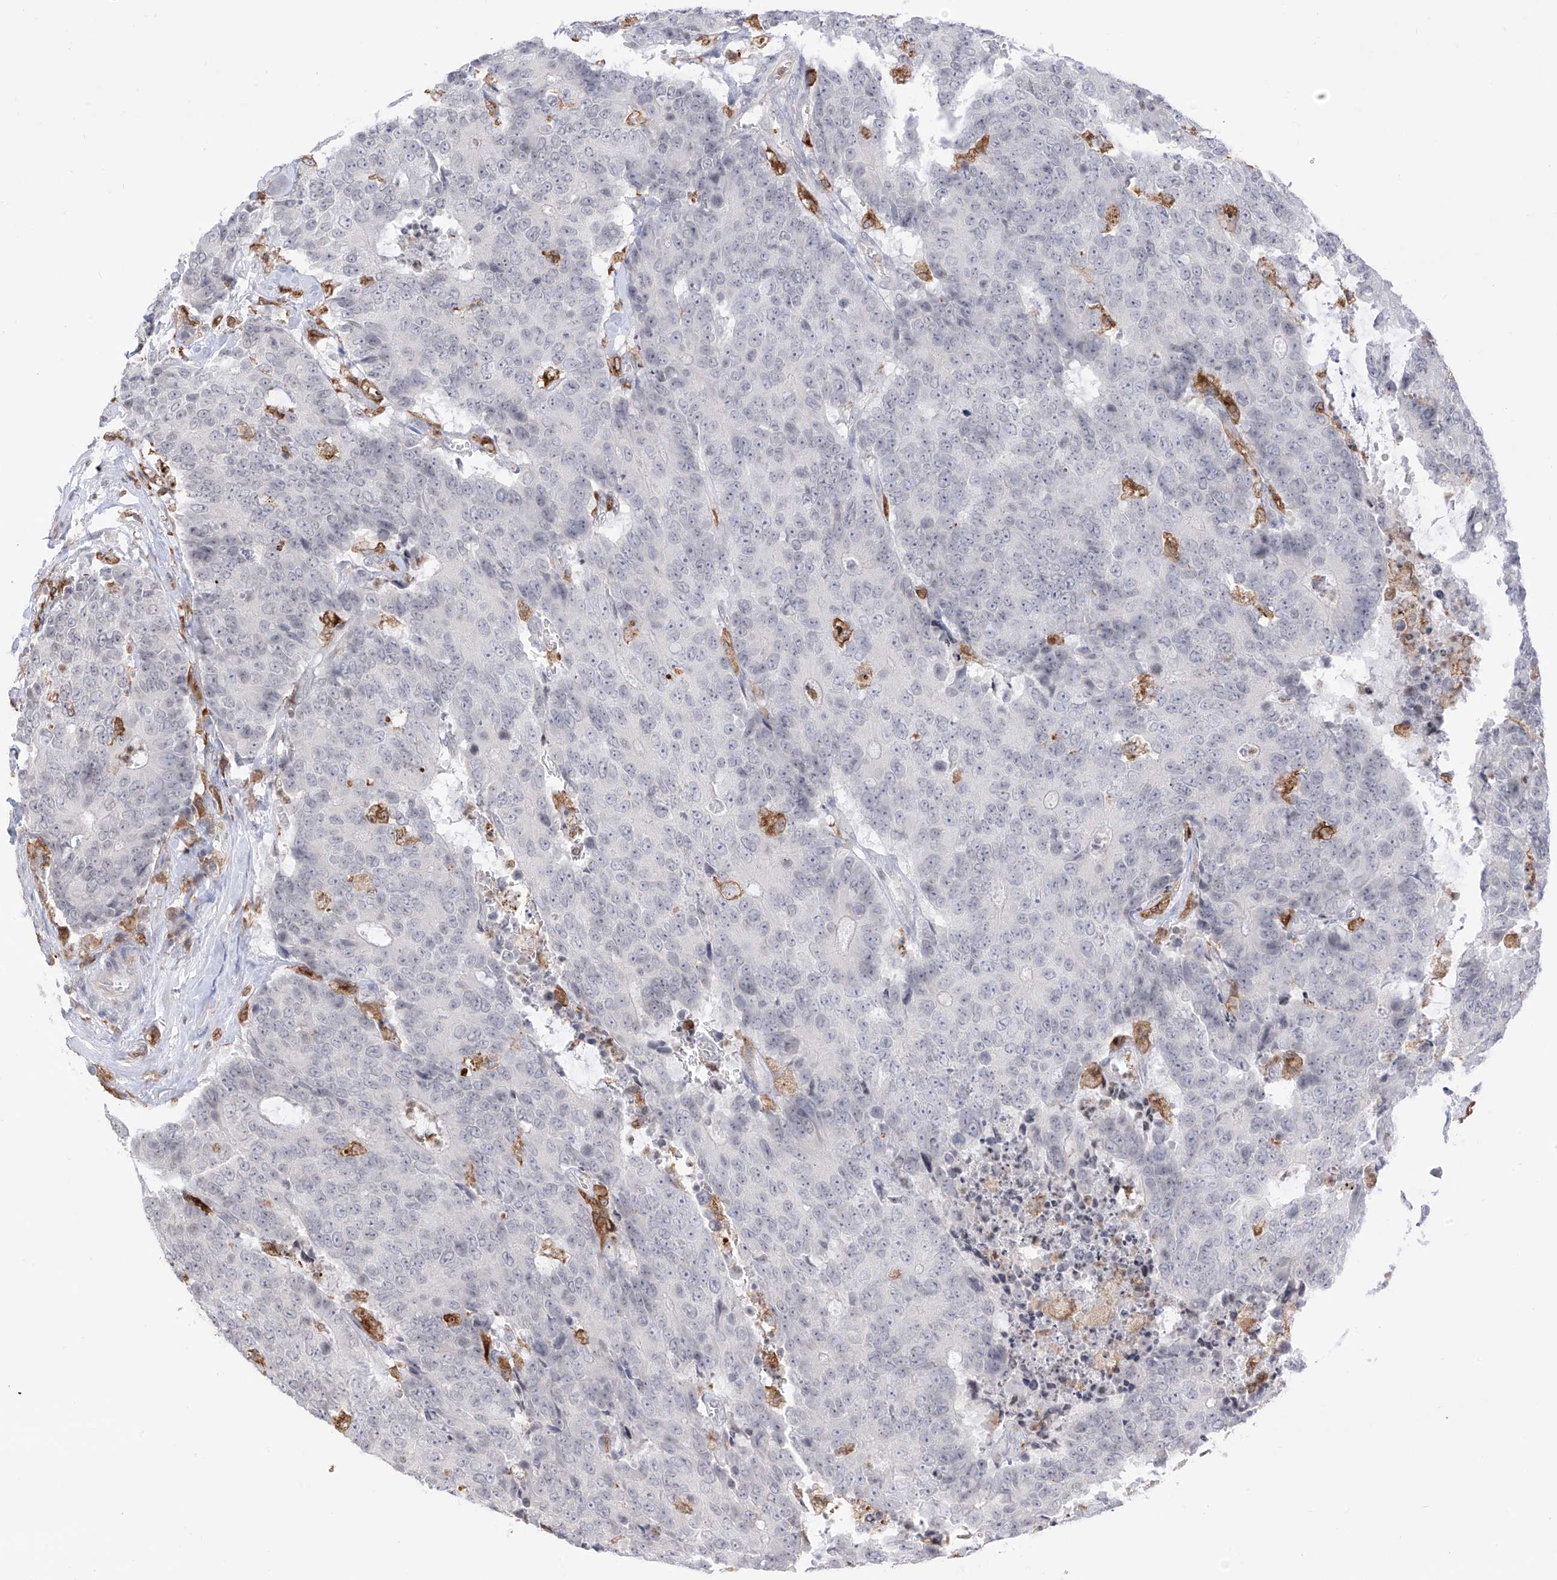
{"staining": {"intensity": "negative", "quantity": "none", "location": "none"}, "tissue": "colorectal cancer", "cell_type": "Tumor cells", "image_type": "cancer", "snomed": [{"axis": "morphology", "description": "Adenocarcinoma, NOS"}, {"axis": "topography", "description": "Colon"}], "caption": "The micrograph exhibits no significant expression in tumor cells of adenocarcinoma (colorectal). (IHC, brightfield microscopy, high magnification).", "gene": "TBXAS1", "patient": {"sex": "female", "age": 86}}